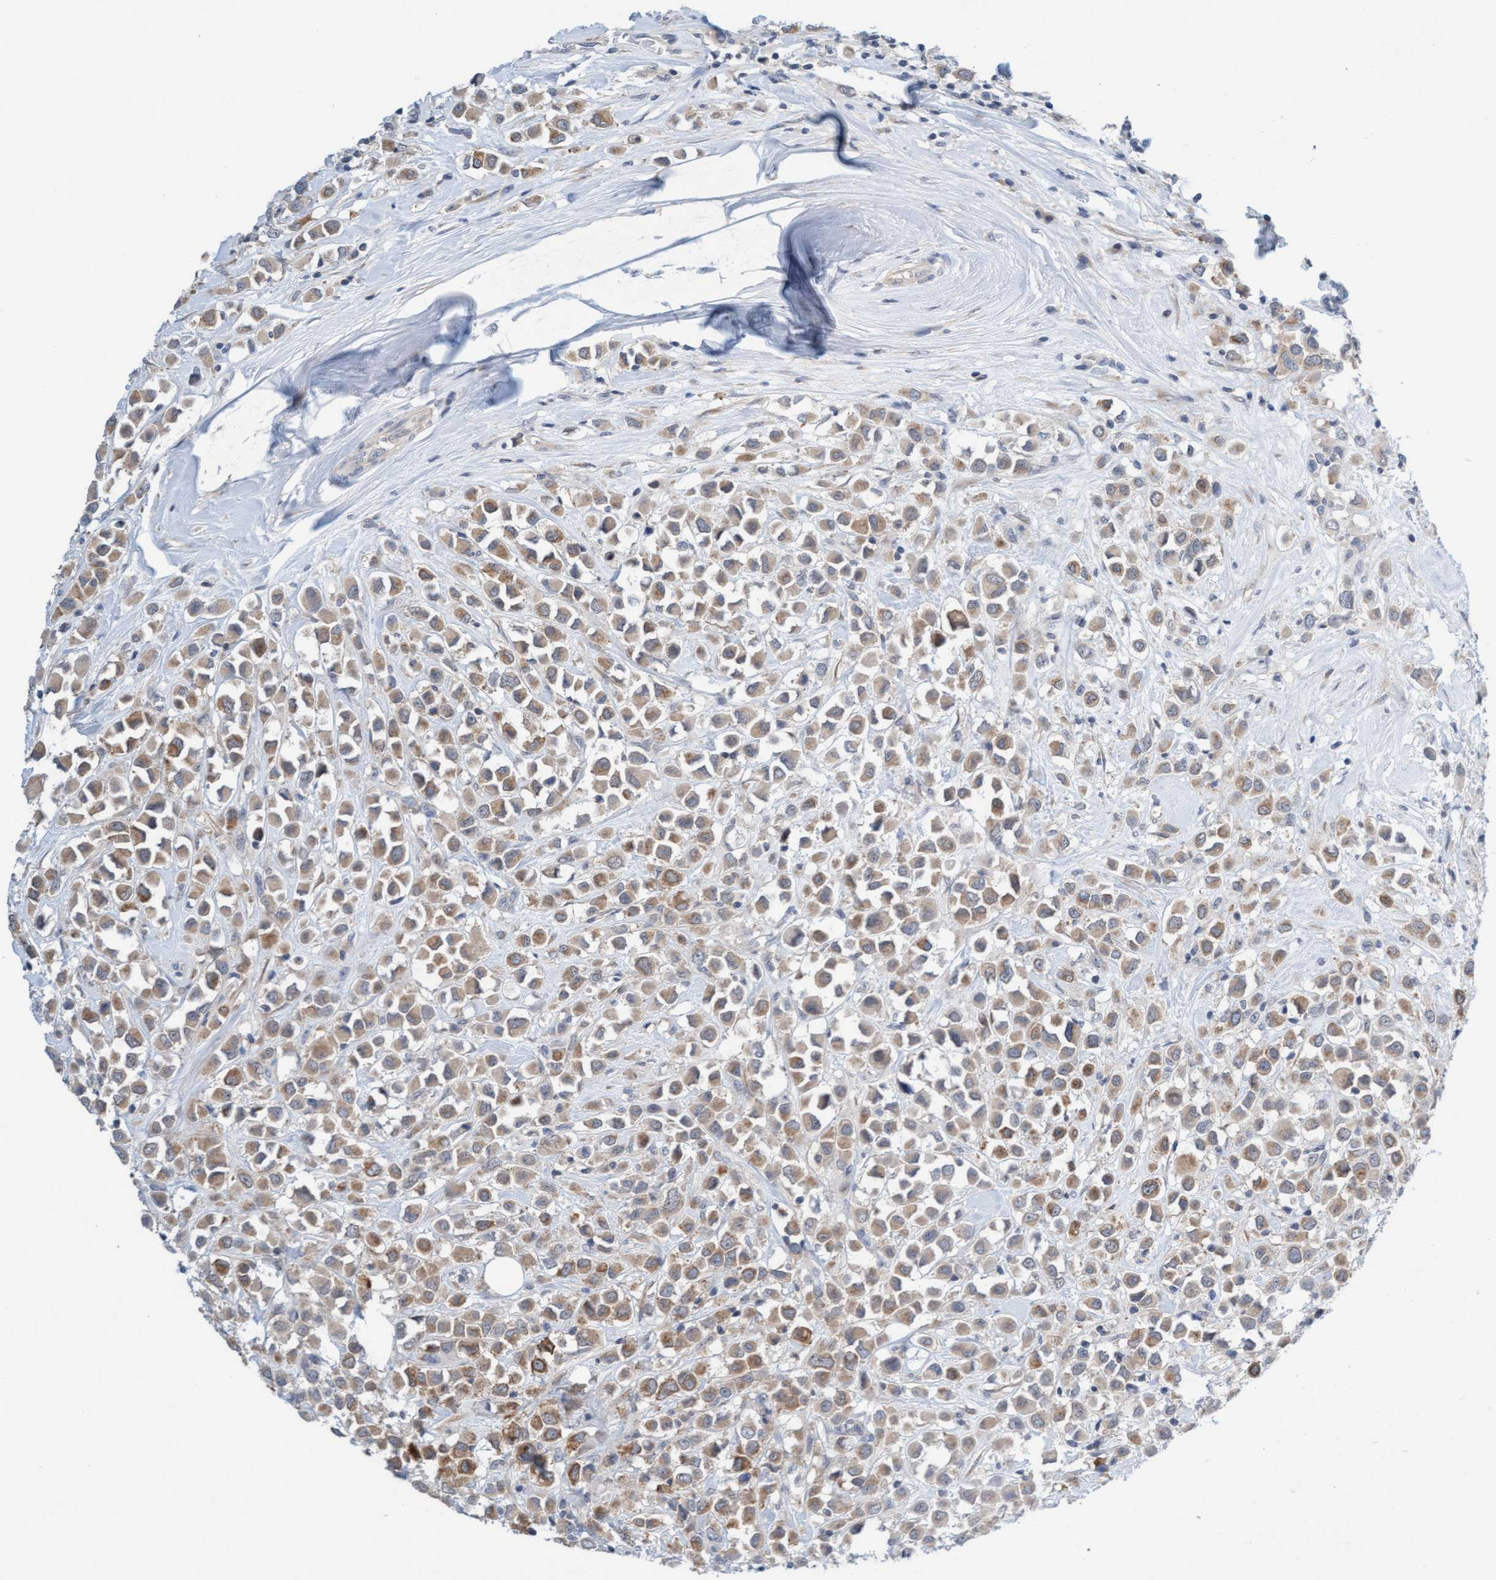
{"staining": {"intensity": "moderate", "quantity": ">75%", "location": "cytoplasmic/membranous"}, "tissue": "breast cancer", "cell_type": "Tumor cells", "image_type": "cancer", "snomed": [{"axis": "morphology", "description": "Duct carcinoma"}, {"axis": "topography", "description": "Breast"}], "caption": "Protein expression analysis of human infiltrating ductal carcinoma (breast) reveals moderate cytoplasmic/membranous staining in approximately >75% of tumor cells. (Brightfield microscopy of DAB IHC at high magnification).", "gene": "AMZ2", "patient": {"sex": "female", "age": 61}}